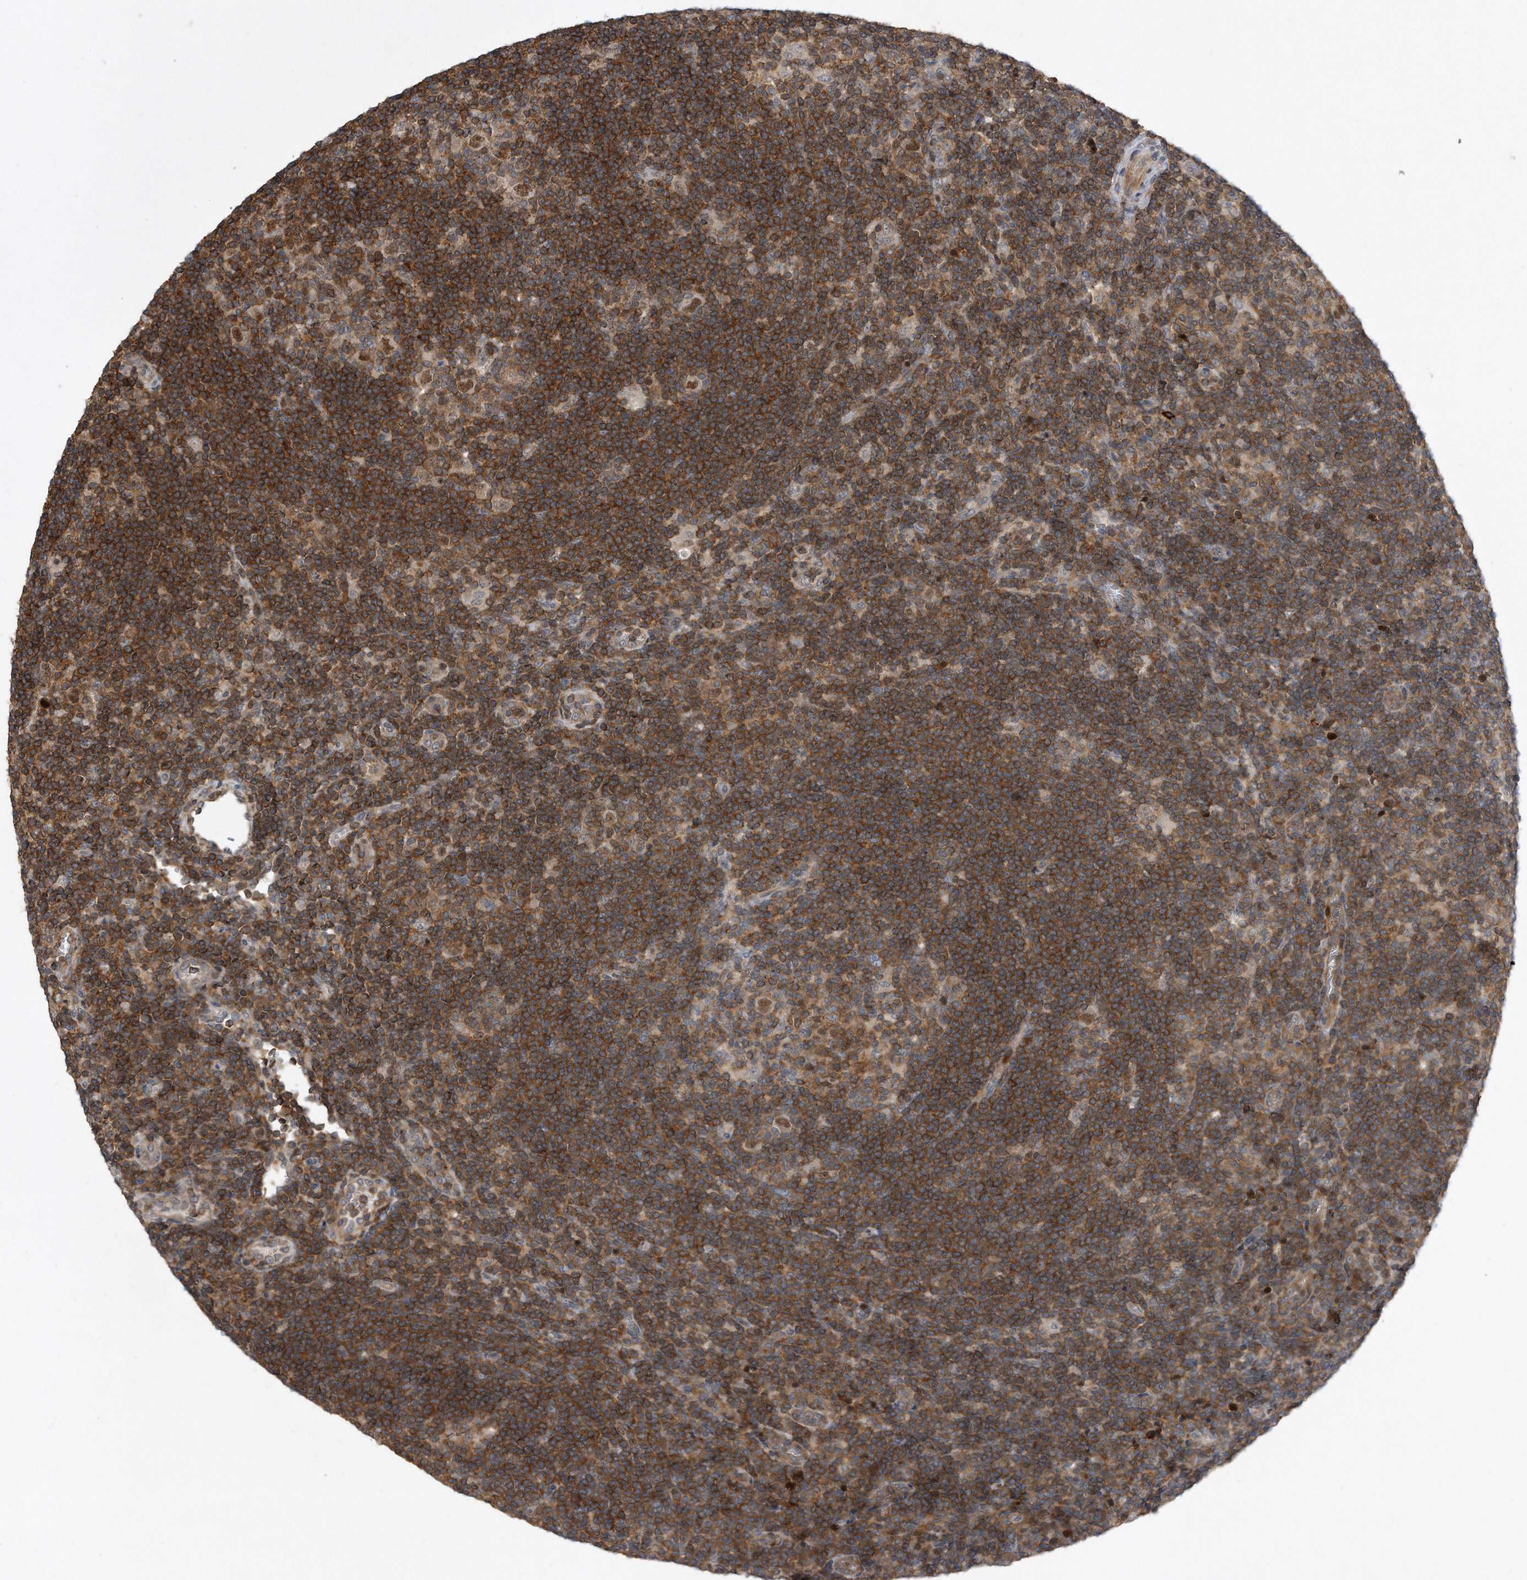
{"staining": {"intensity": "weak", "quantity": "25%-75%", "location": "cytoplasmic/membranous,nuclear"}, "tissue": "lymphoma", "cell_type": "Tumor cells", "image_type": "cancer", "snomed": [{"axis": "morphology", "description": "Hodgkin's disease, NOS"}, {"axis": "topography", "description": "Lymph node"}], "caption": "Brown immunohistochemical staining in human lymphoma displays weak cytoplasmic/membranous and nuclear positivity in about 25%-75% of tumor cells.", "gene": "PGBD2", "patient": {"sex": "female", "age": 57}}